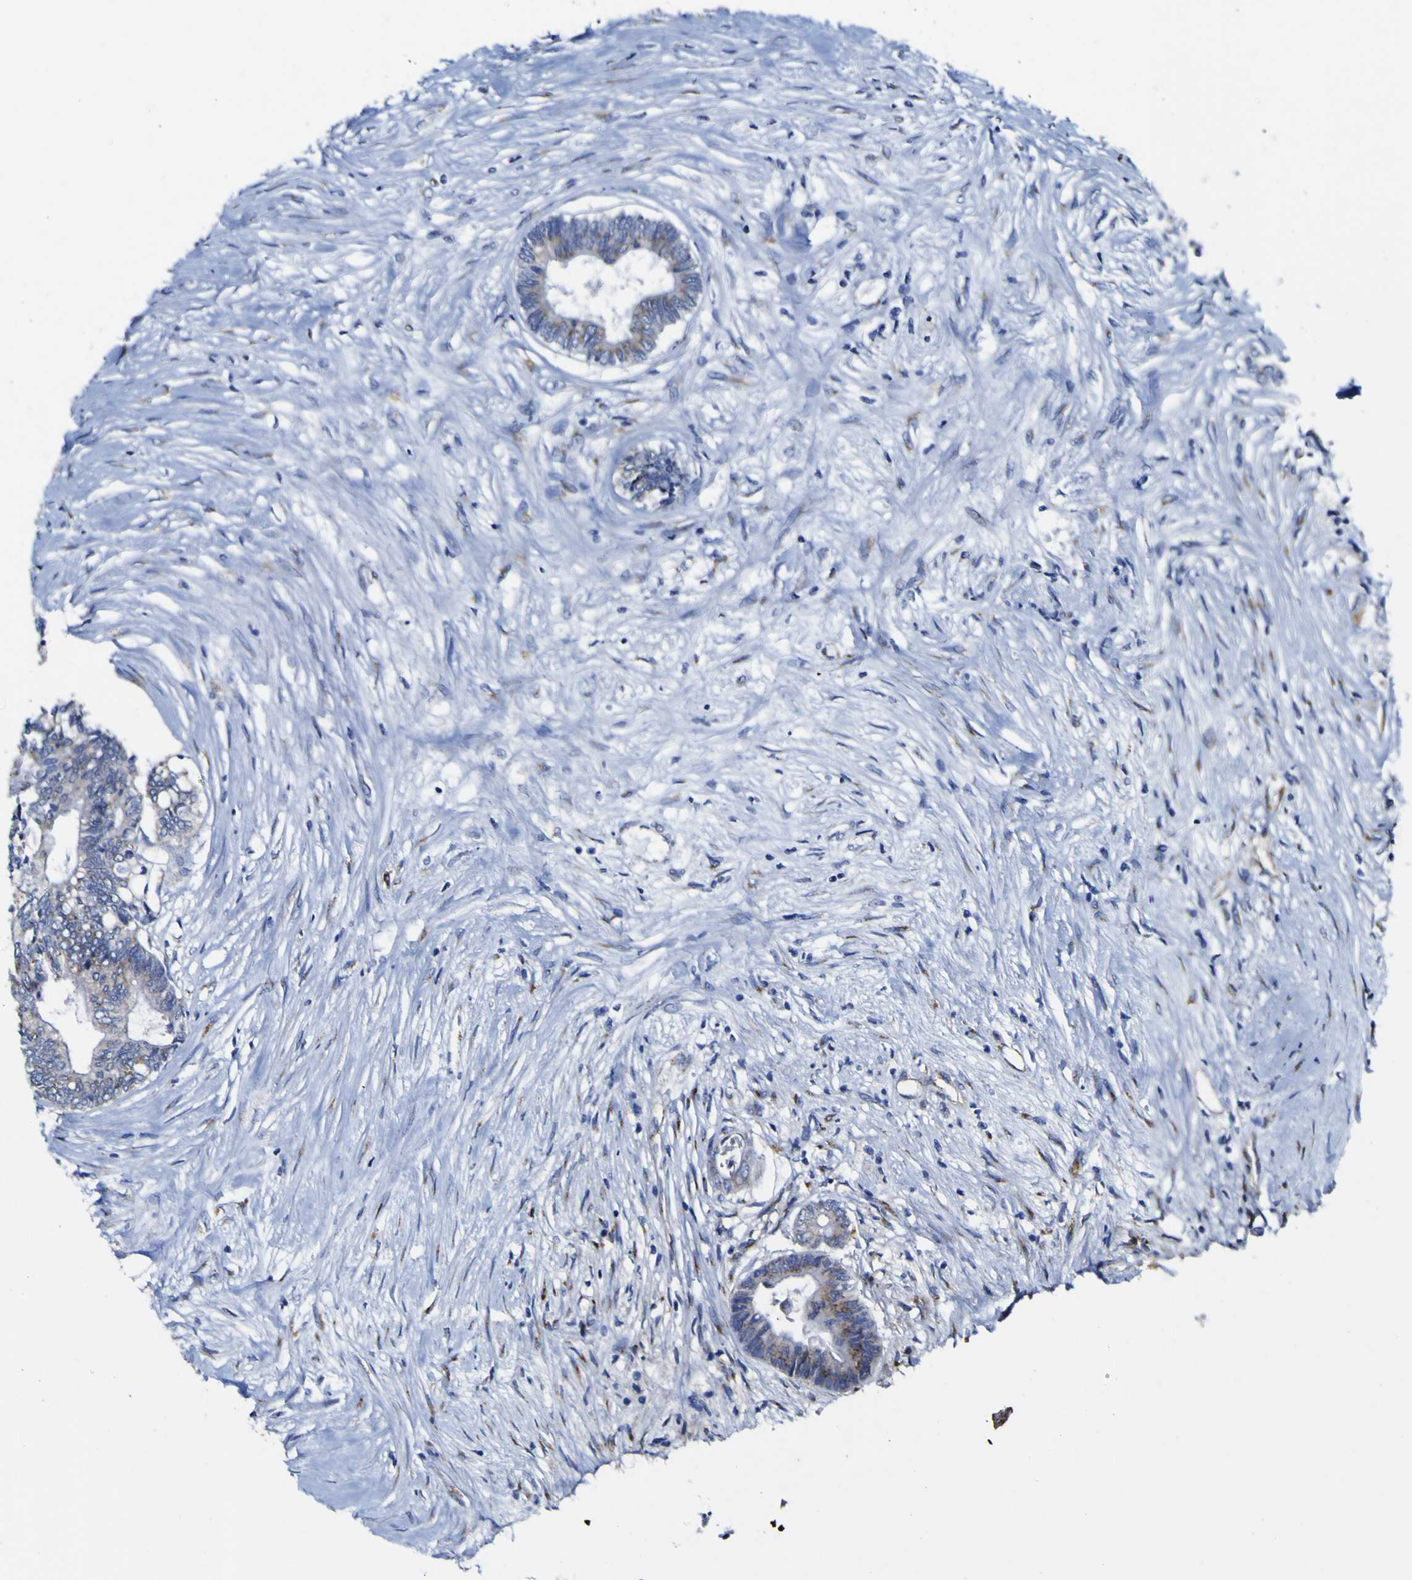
{"staining": {"intensity": "weak", "quantity": ">75%", "location": "cytoplasmic/membranous"}, "tissue": "colorectal cancer", "cell_type": "Tumor cells", "image_type": "cancer", "snomed": [{"axis": "morphology", "description": "Adenocarcinoma, NOS"}, {"axis": "topography", "description": "Rectum"}], "caption": "This is a photomicrograph of IHC staining of colorectal cancer, which shows weak positivity in the cytoplasmic/membranous of tumor cells.", "gene": "GOLM1", "patient": {"sex": "male", "age": 63}}